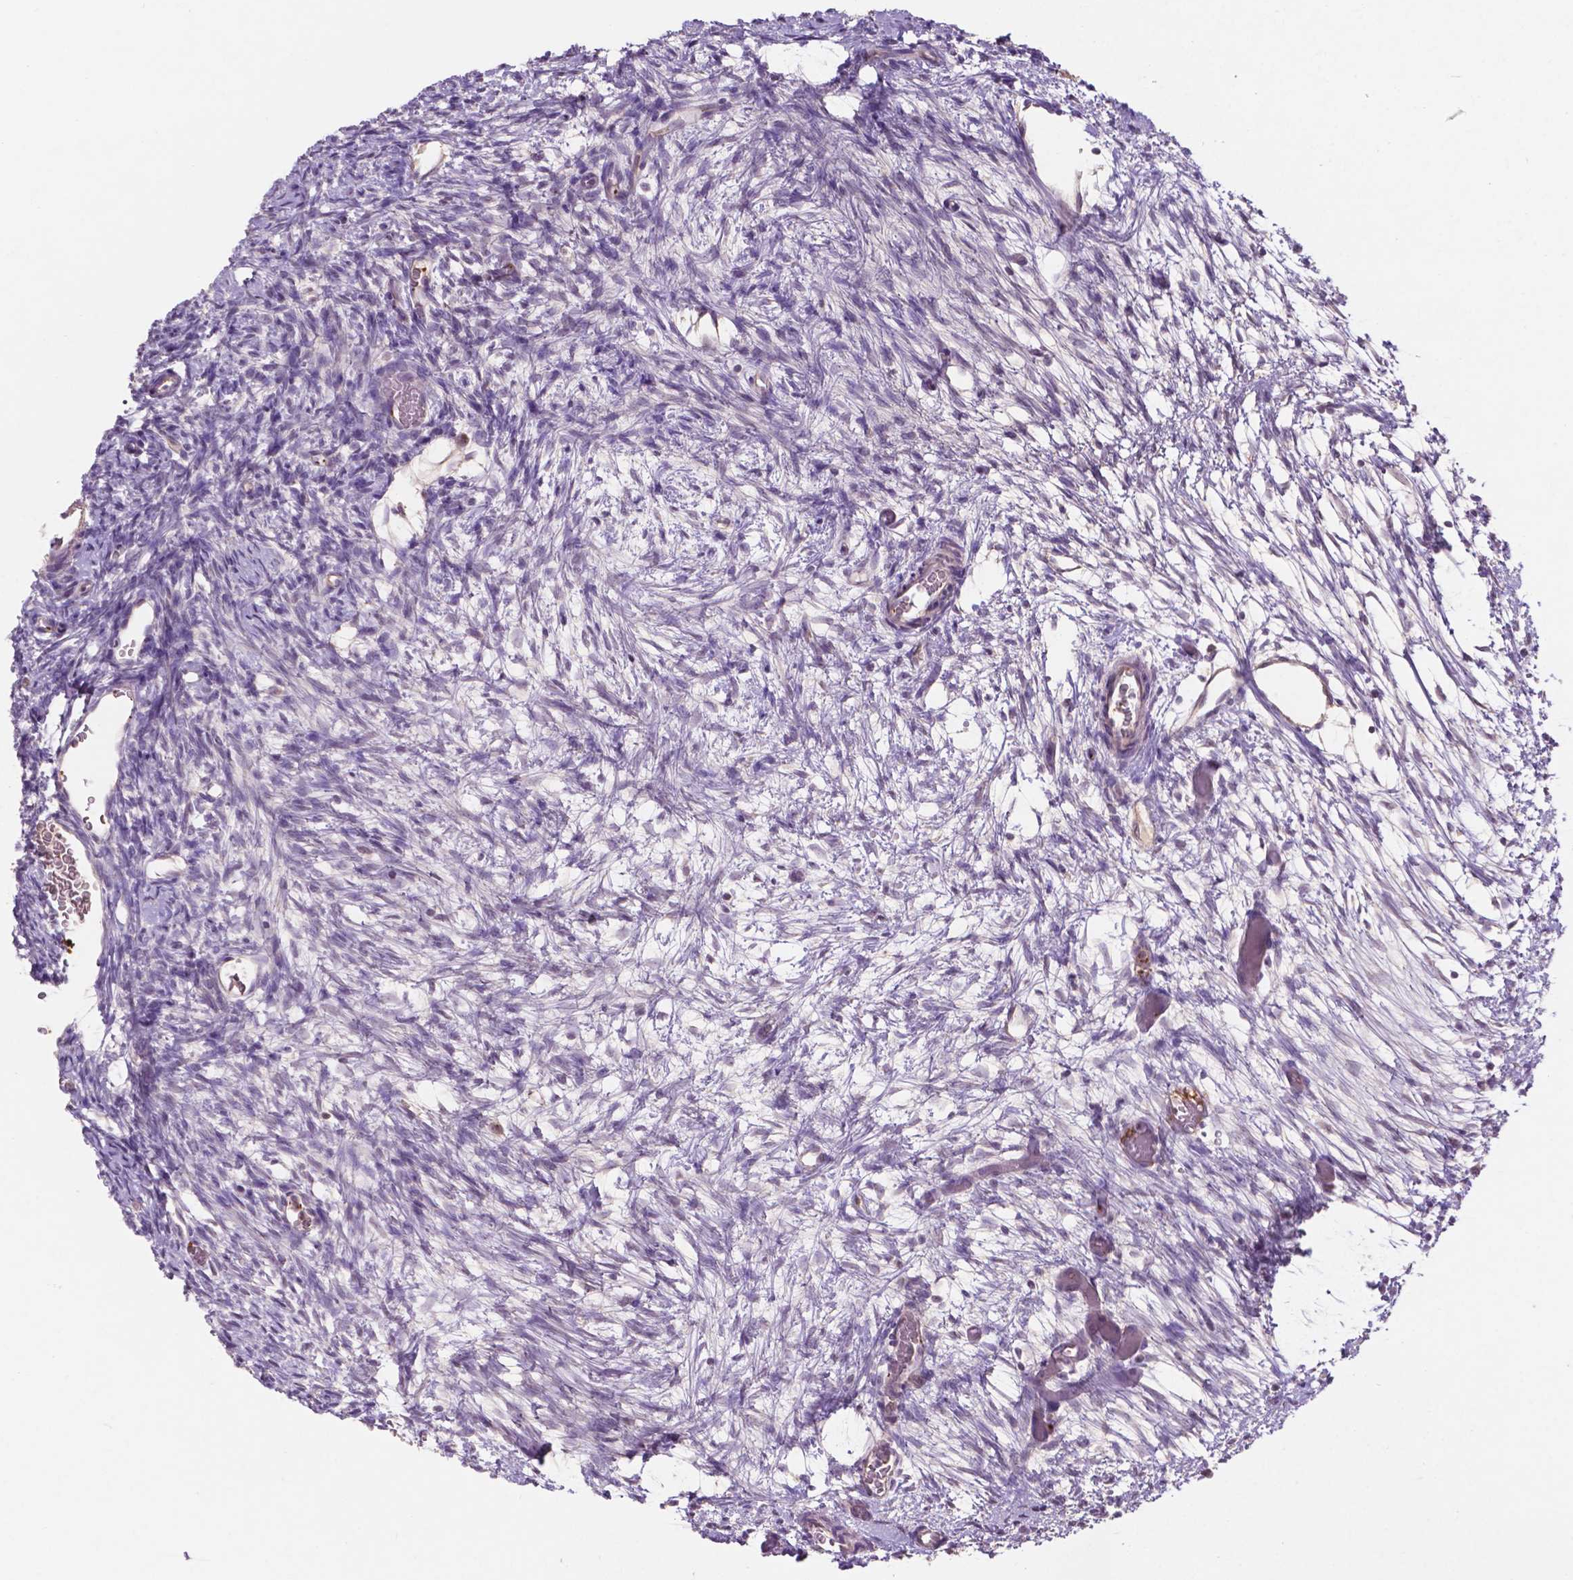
{"staining": {"intensity": "negative", "quantity": "none", "location": "none"}, "tissue": "ovary", "cell_type": "Ovarian stroma cells", "image_type": "normal", "snomed": [{"axis": "morphology", "description": "Normal tissue, NOS"}, {"axis": "topography", "description": "Ovary"}], "caption": "A histopathology image of ovary stained for a protein exhibits no brown staining in ovarian stroma cells.", "gene": "ARL5C", "patient": {"sex": "female", "age": 39}}